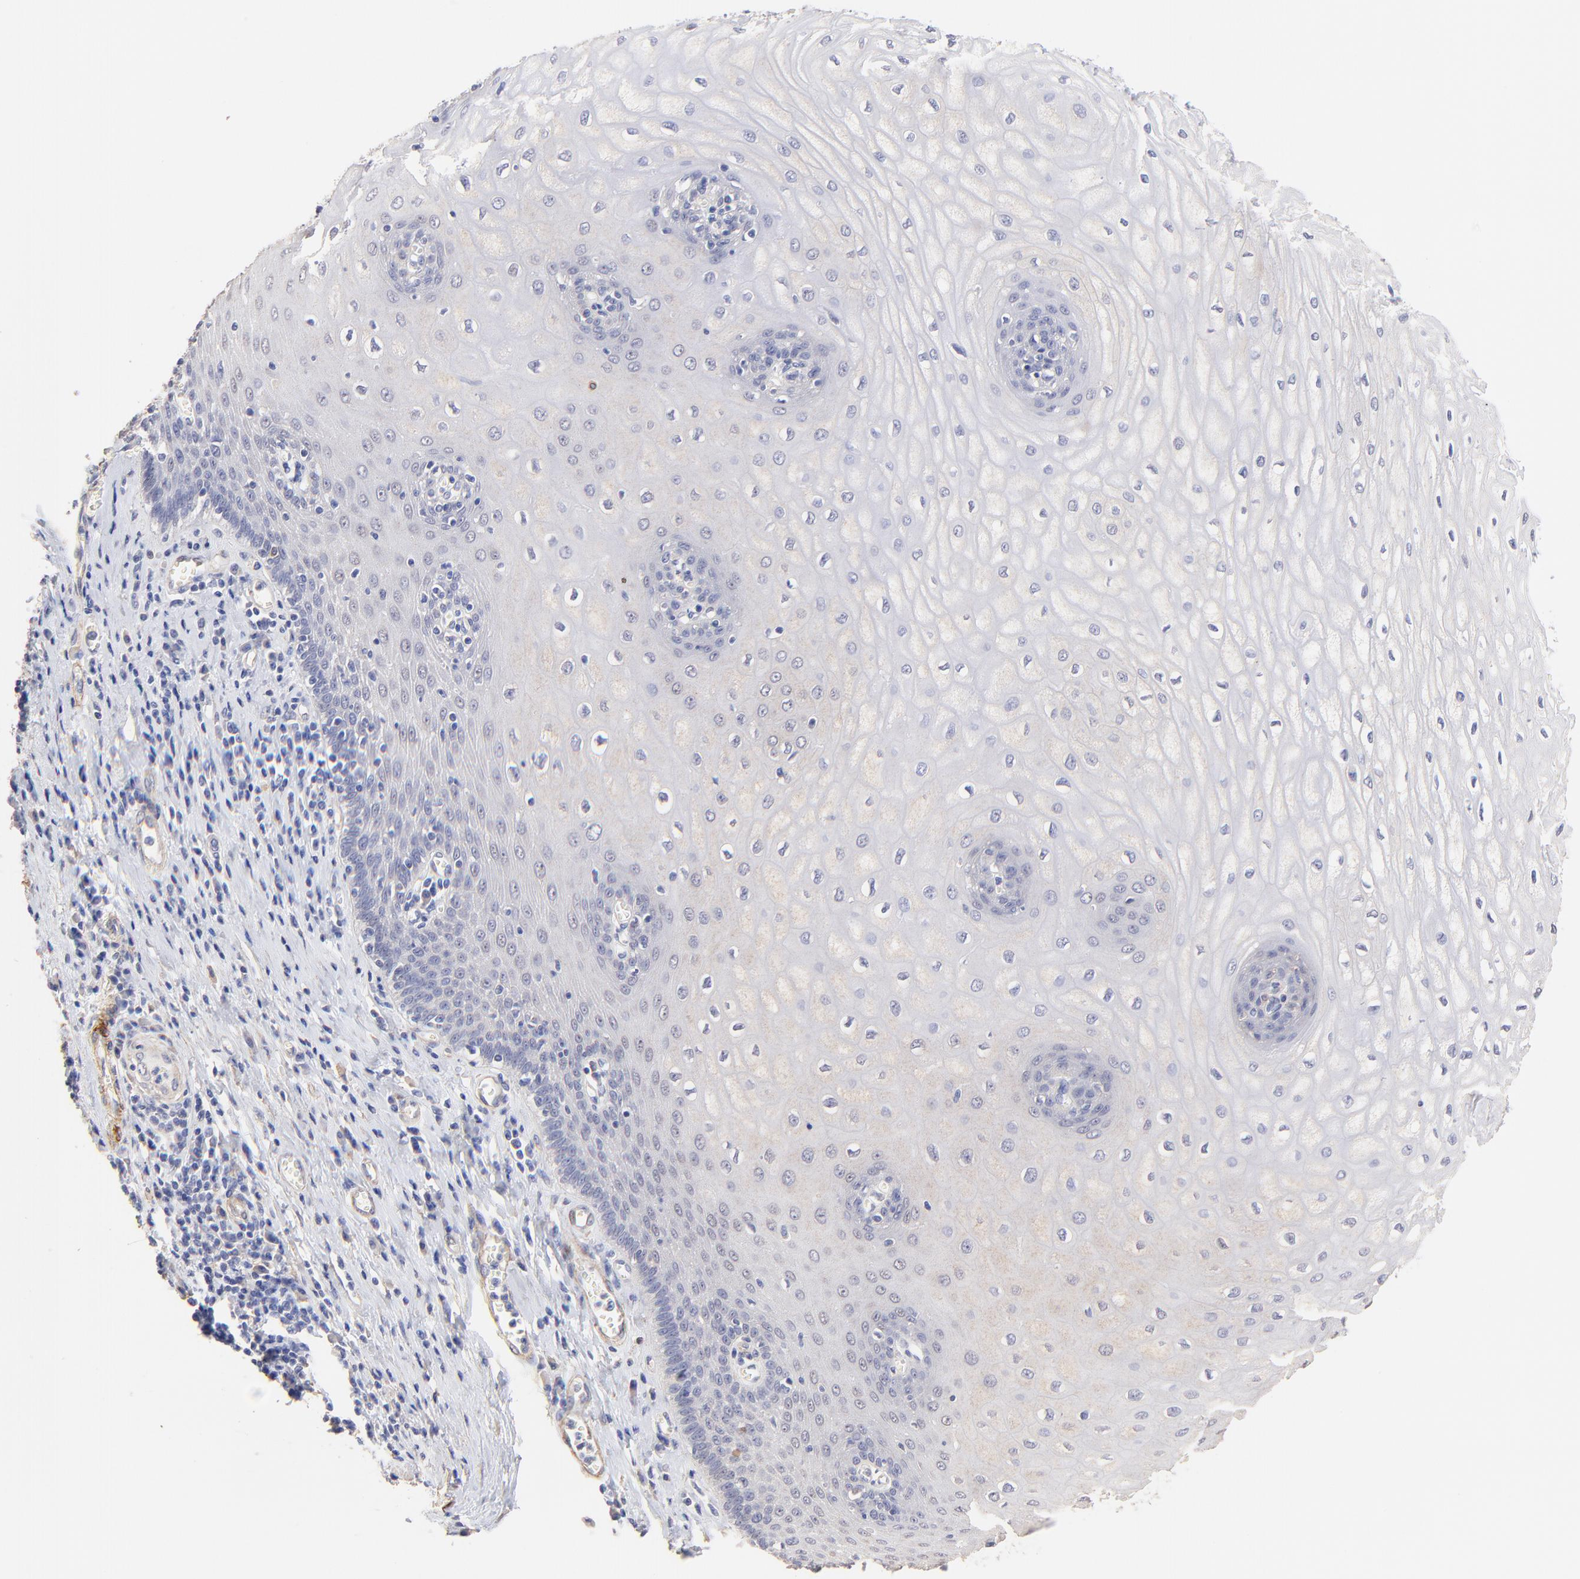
{"staining": {"intensity": "weak", "quantity": "<25%", "location": "cytoplasmic/membranous"}, "tissue": "esophagus", "cell_type": "Squamous epithelial cells", "image_type": "normal", "snomed": [{"axis": "morphology", "description": "Normal tissue, NOS"}, {"axis": "morphology", "description": "Squamous cell carcinoma, NOS"}, {"axis": "topography", "description": "Esophagus"}], "caption": "A histopathology image of esophagus stained for a protein reveals no brown staining in squamous epithelial cells. (DAB (3,3'-diaminobenzidine) immunohistochemistry, high magnification).", "gene": "ACTRT1", "patient": {"sex": "male", "age": 65}}